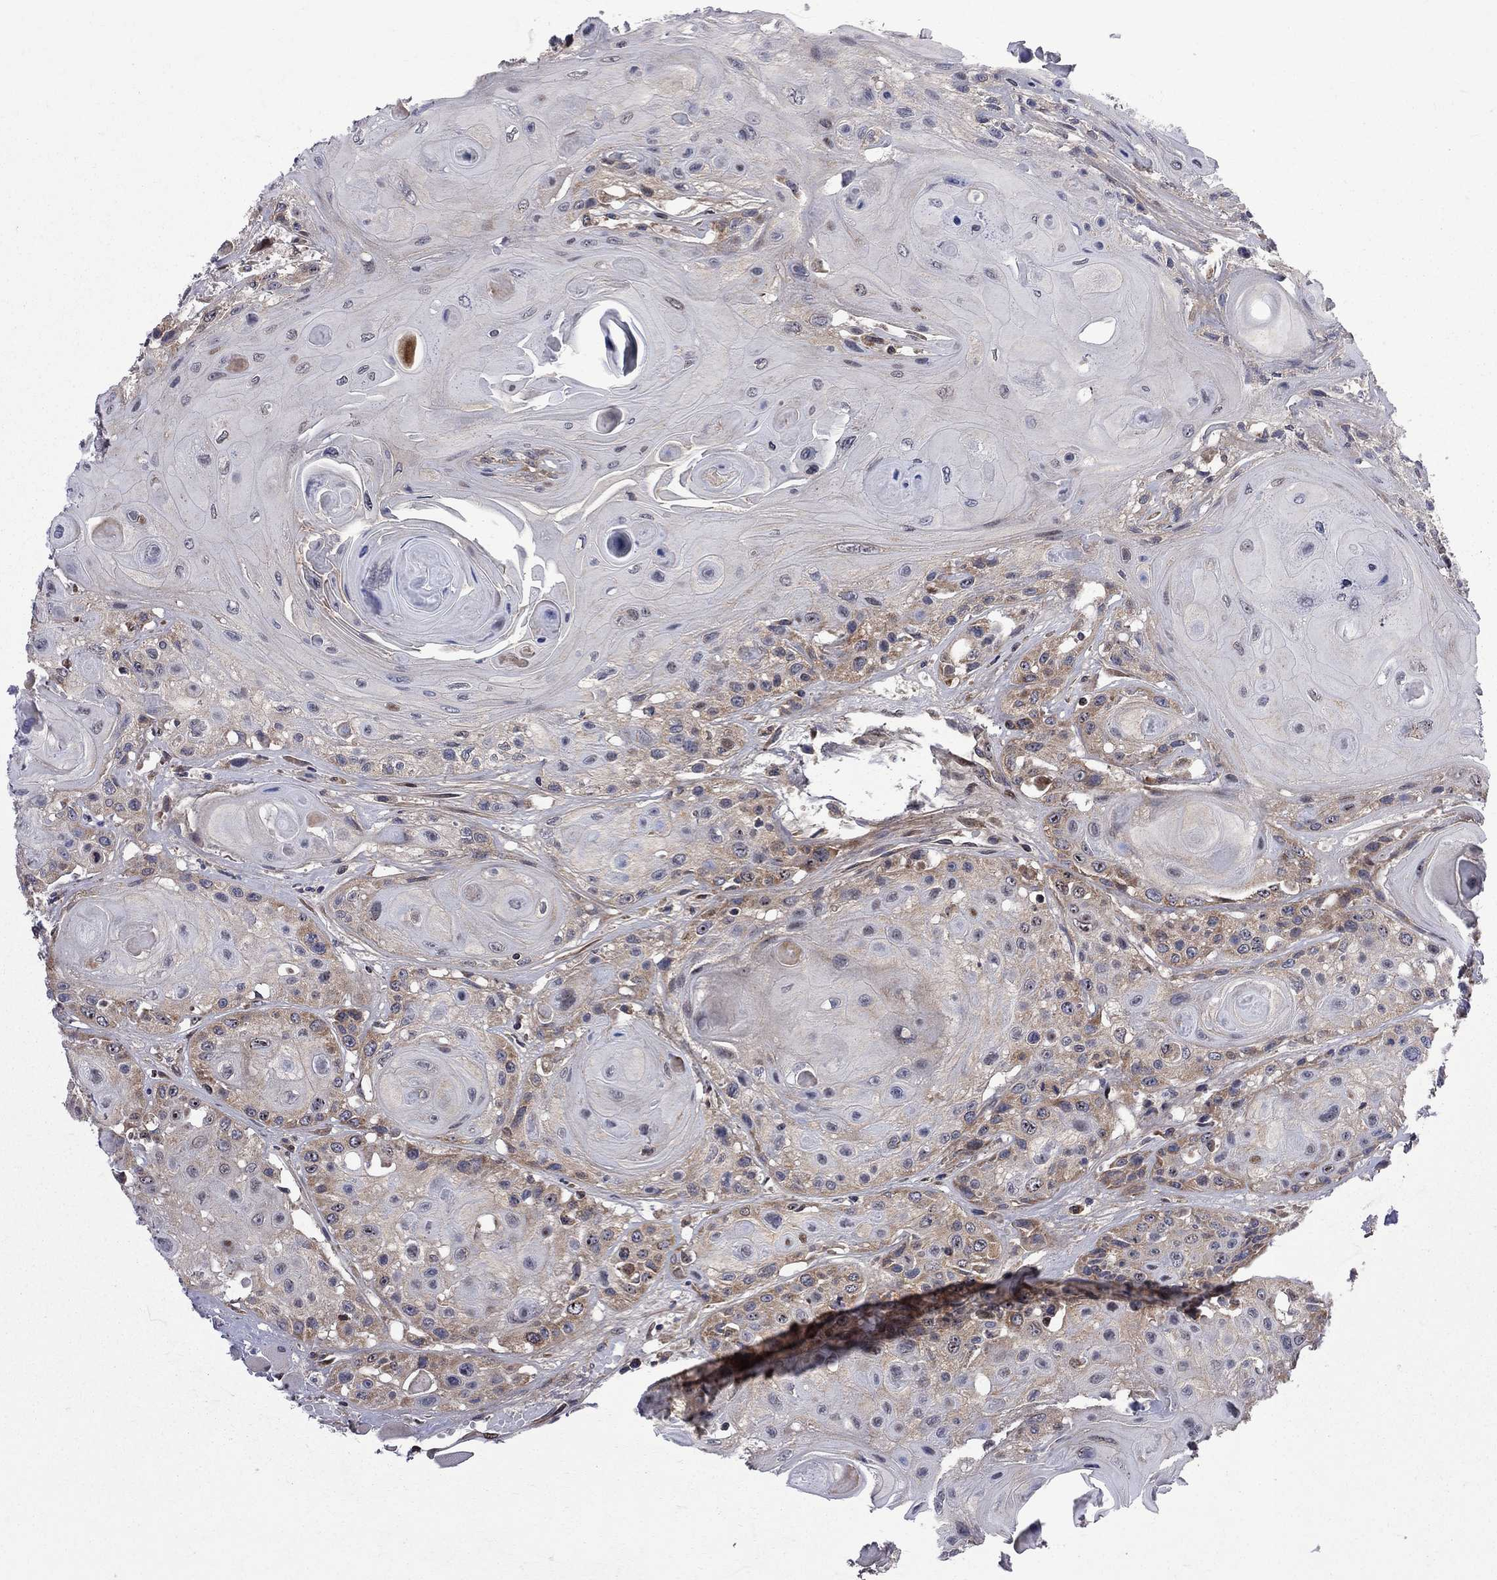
{"staining": {"intensity": "moderate", "quantity": "25%-75%", "location": "cytoplasmic/membranous"}, "tissue": "head and neck cancer", "cell_type": "Tumor cells", "image_type": "cancer", "snomed": [{"axis": "morphology", "description": "Squamous cell carcinoma, NOS"}, {"axis": "topography", "description": "Head-Neck"}], "caption": "Head and neck squamous cell carcinoma stained for a protein demonstrates moderate cytoplasmic/membranous positivity in tumor cells.", "gene": "CNOT11", "patient": {"sex": "female", "age": 59}}